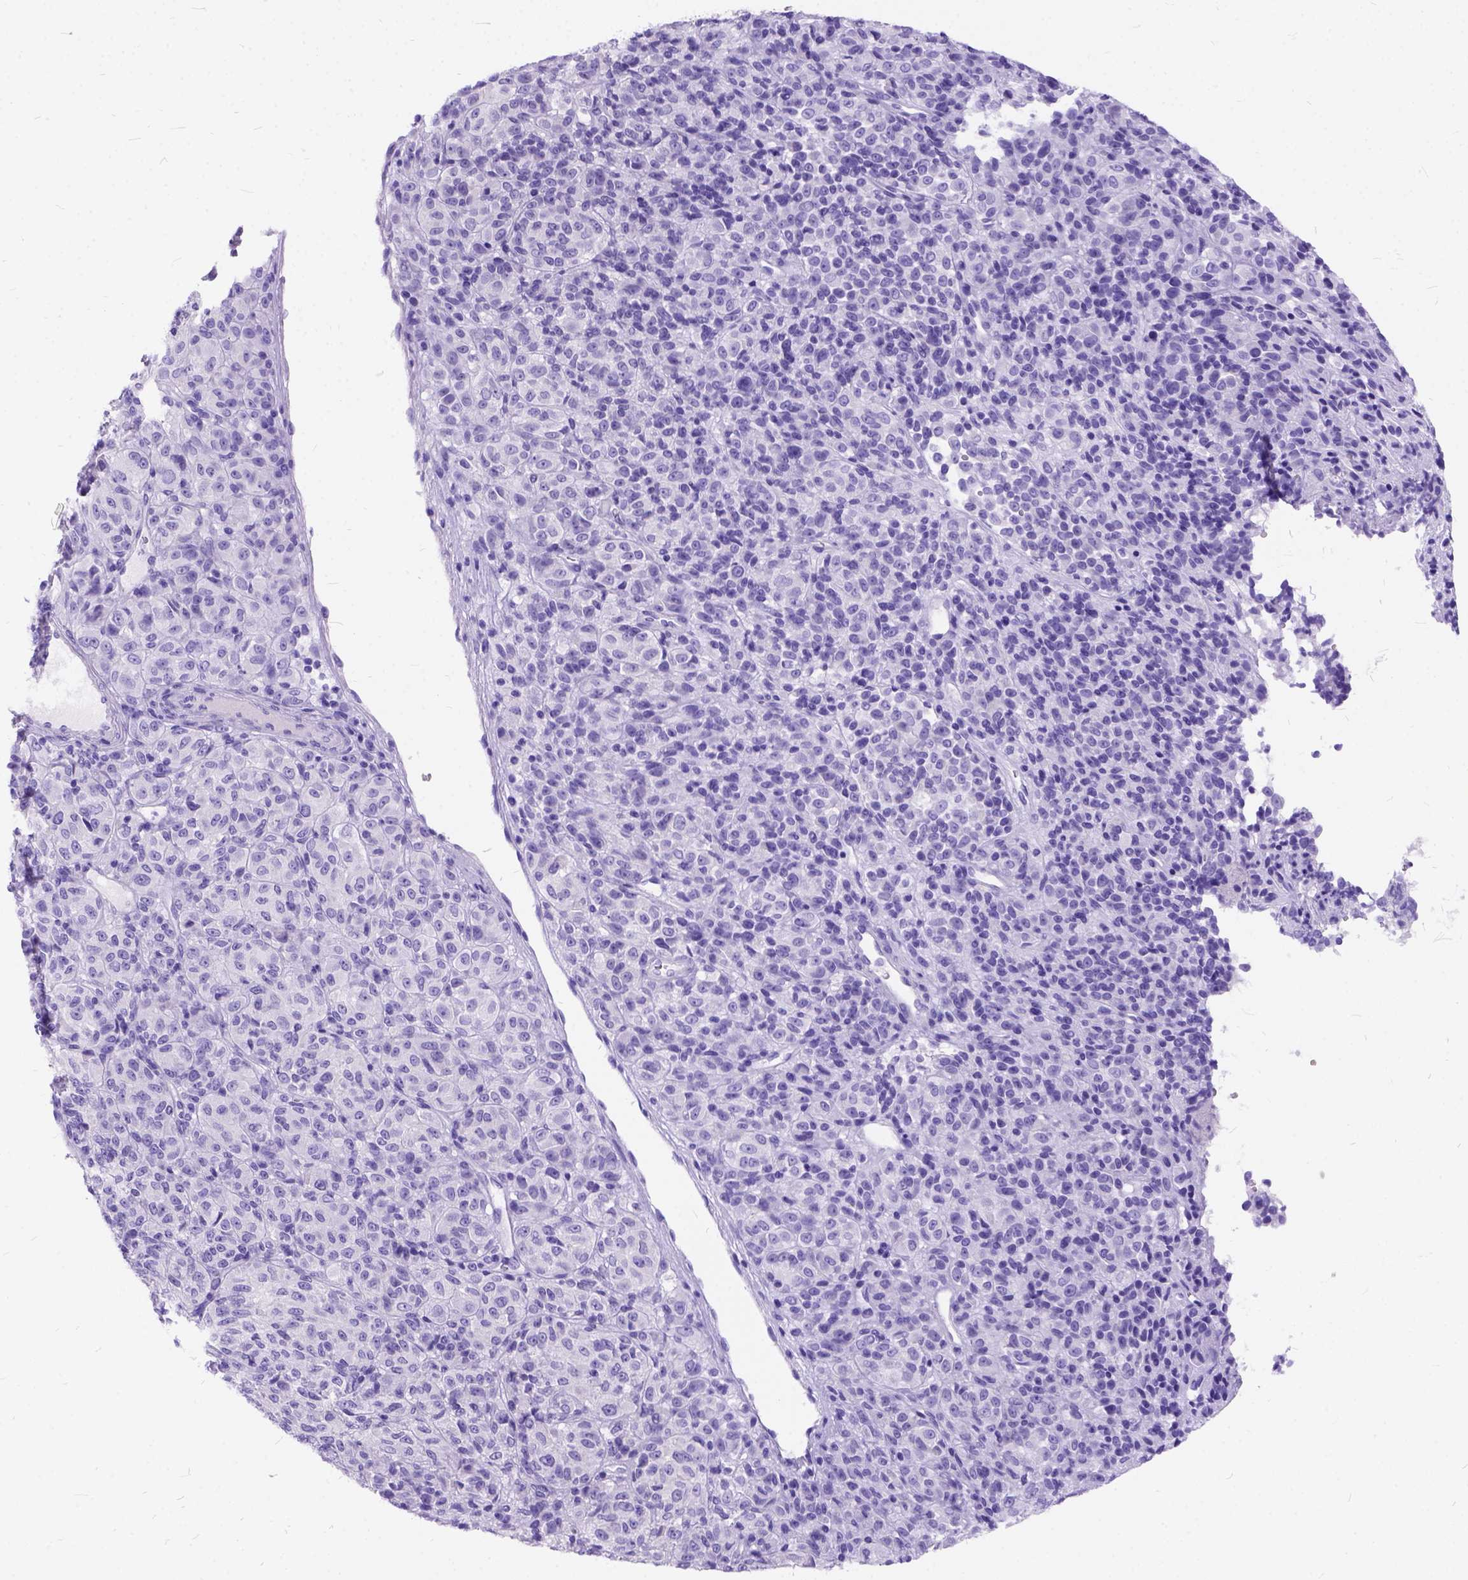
{"staining": {"intensity": "negative", "quantity": "none", "location": "none"}, "tissue": "melanoma", "cell_type": "Tumor cells", "image_type": "cancer", "snomed": [{"axis": "morphology", "description": "Malignant melanoma, Metastatic site"}, {"axis": "topography", "description": "Brain"}], "caption": "Malignant melanoma (metastatic site) was stained to show a protein in brown. There is no significant positivity in tumor cells. (Stains: DAB immunohistochemistry (IHC) with hematoxylin counter stain, Microscopy: brightfield microscopy at high magnification).", "gene": "C1QTNF3", "patient": {"sex": "female", "age": 56}}